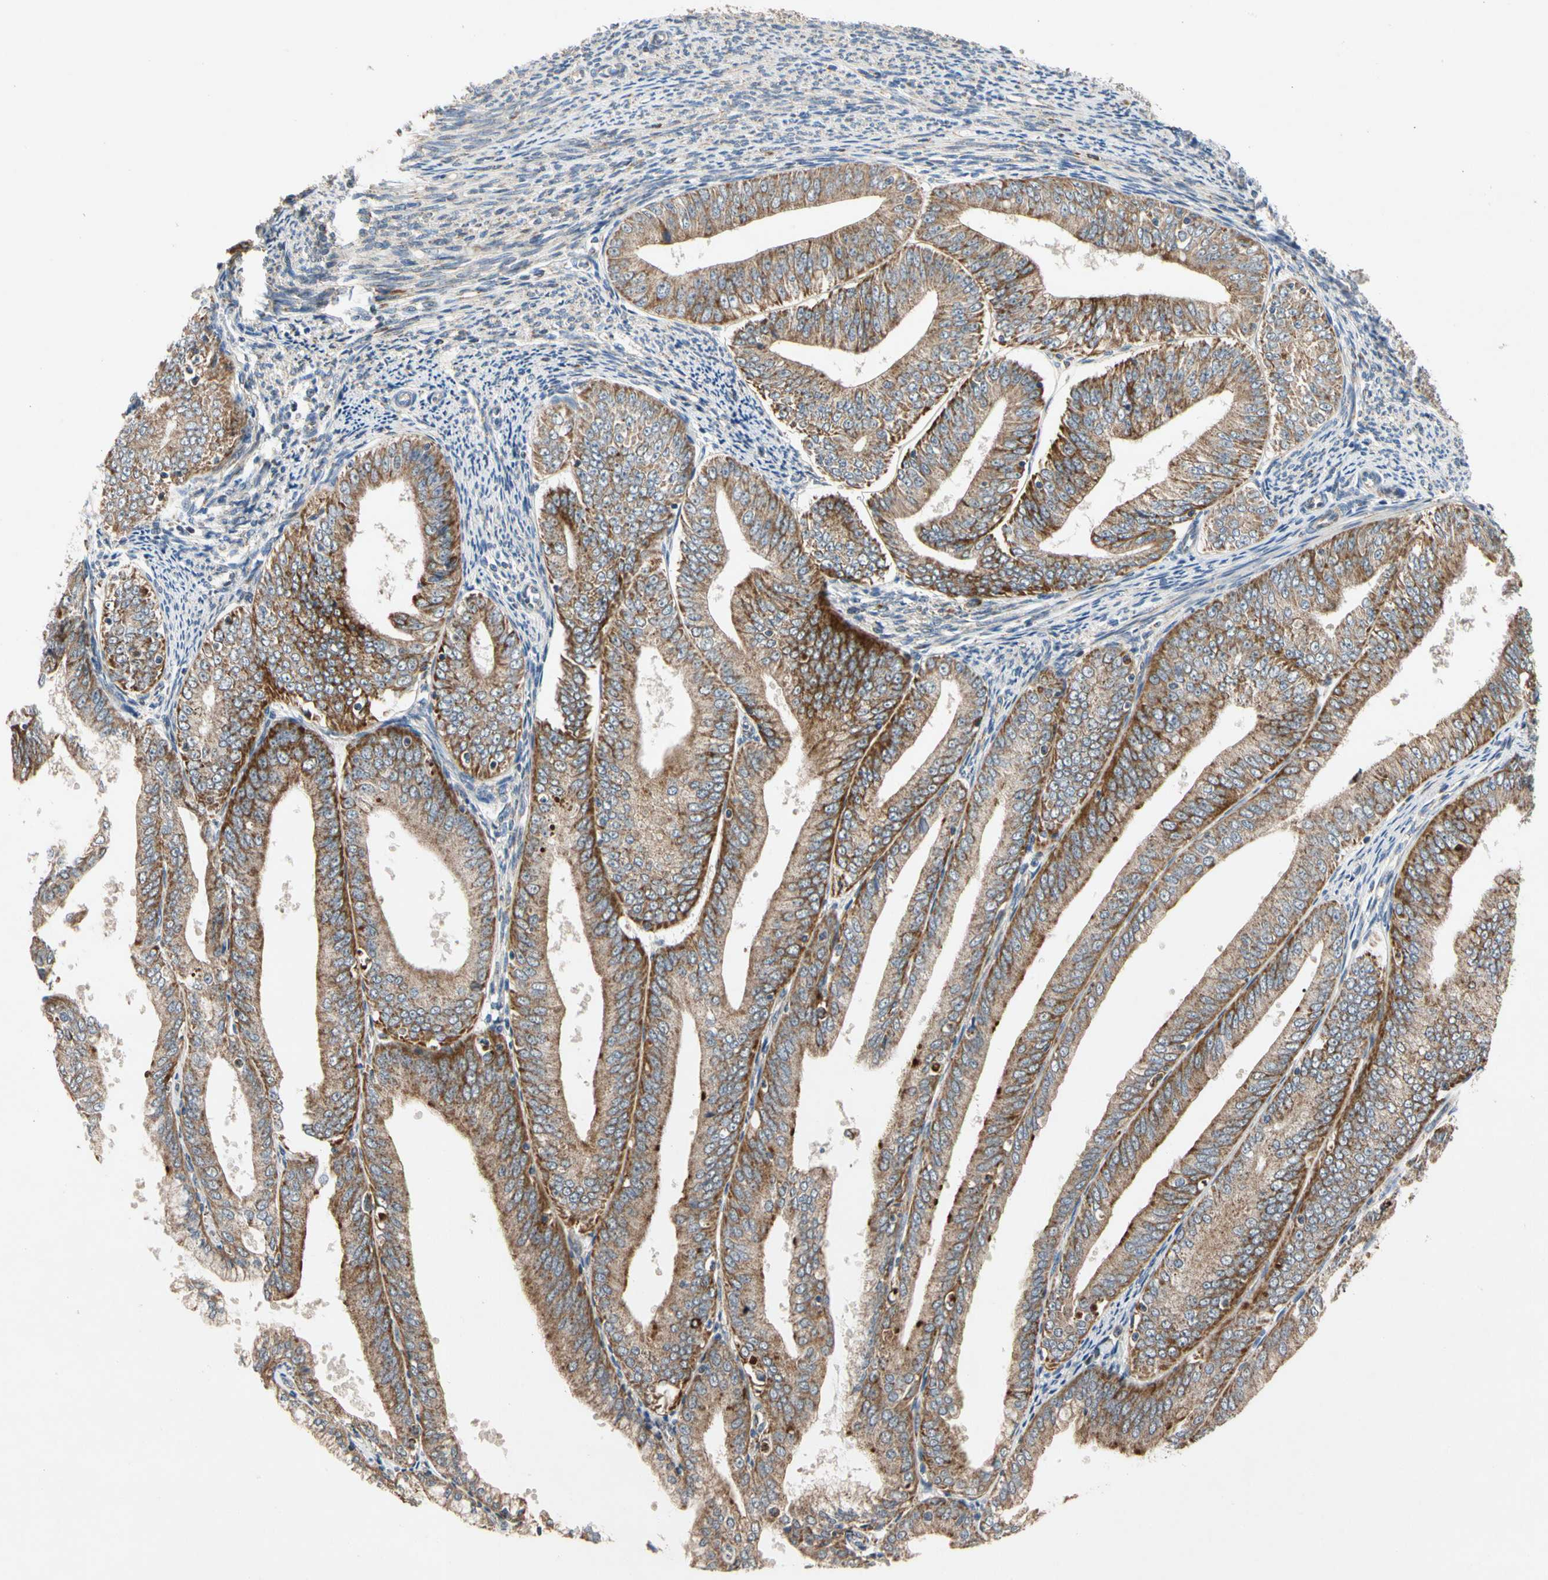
{"staining": {"intensity": "moderate", "quantity": ">75%", "location": "cytoplasmic/membranous"}, "tissue": "endometrial cancer", "cell_type": "Tumor cells", "image_type": "cancer", "snomed": [{"axis": "morphology", "description": "Adenocarcinoma, NOS"}, {"axis": "topography", "description": "Endometrium"}], "caption": "Endometrial adenocarcinoma tissue exhibits moderate cytoplasmic/membranous staining in about >75% of tumor cells, visualized by immunohistochemistry. The protein is shown in brown color, while the nuclei are stained blue.", "gene": "GPD2", "patient": {"sex": "female", "age": 63}}